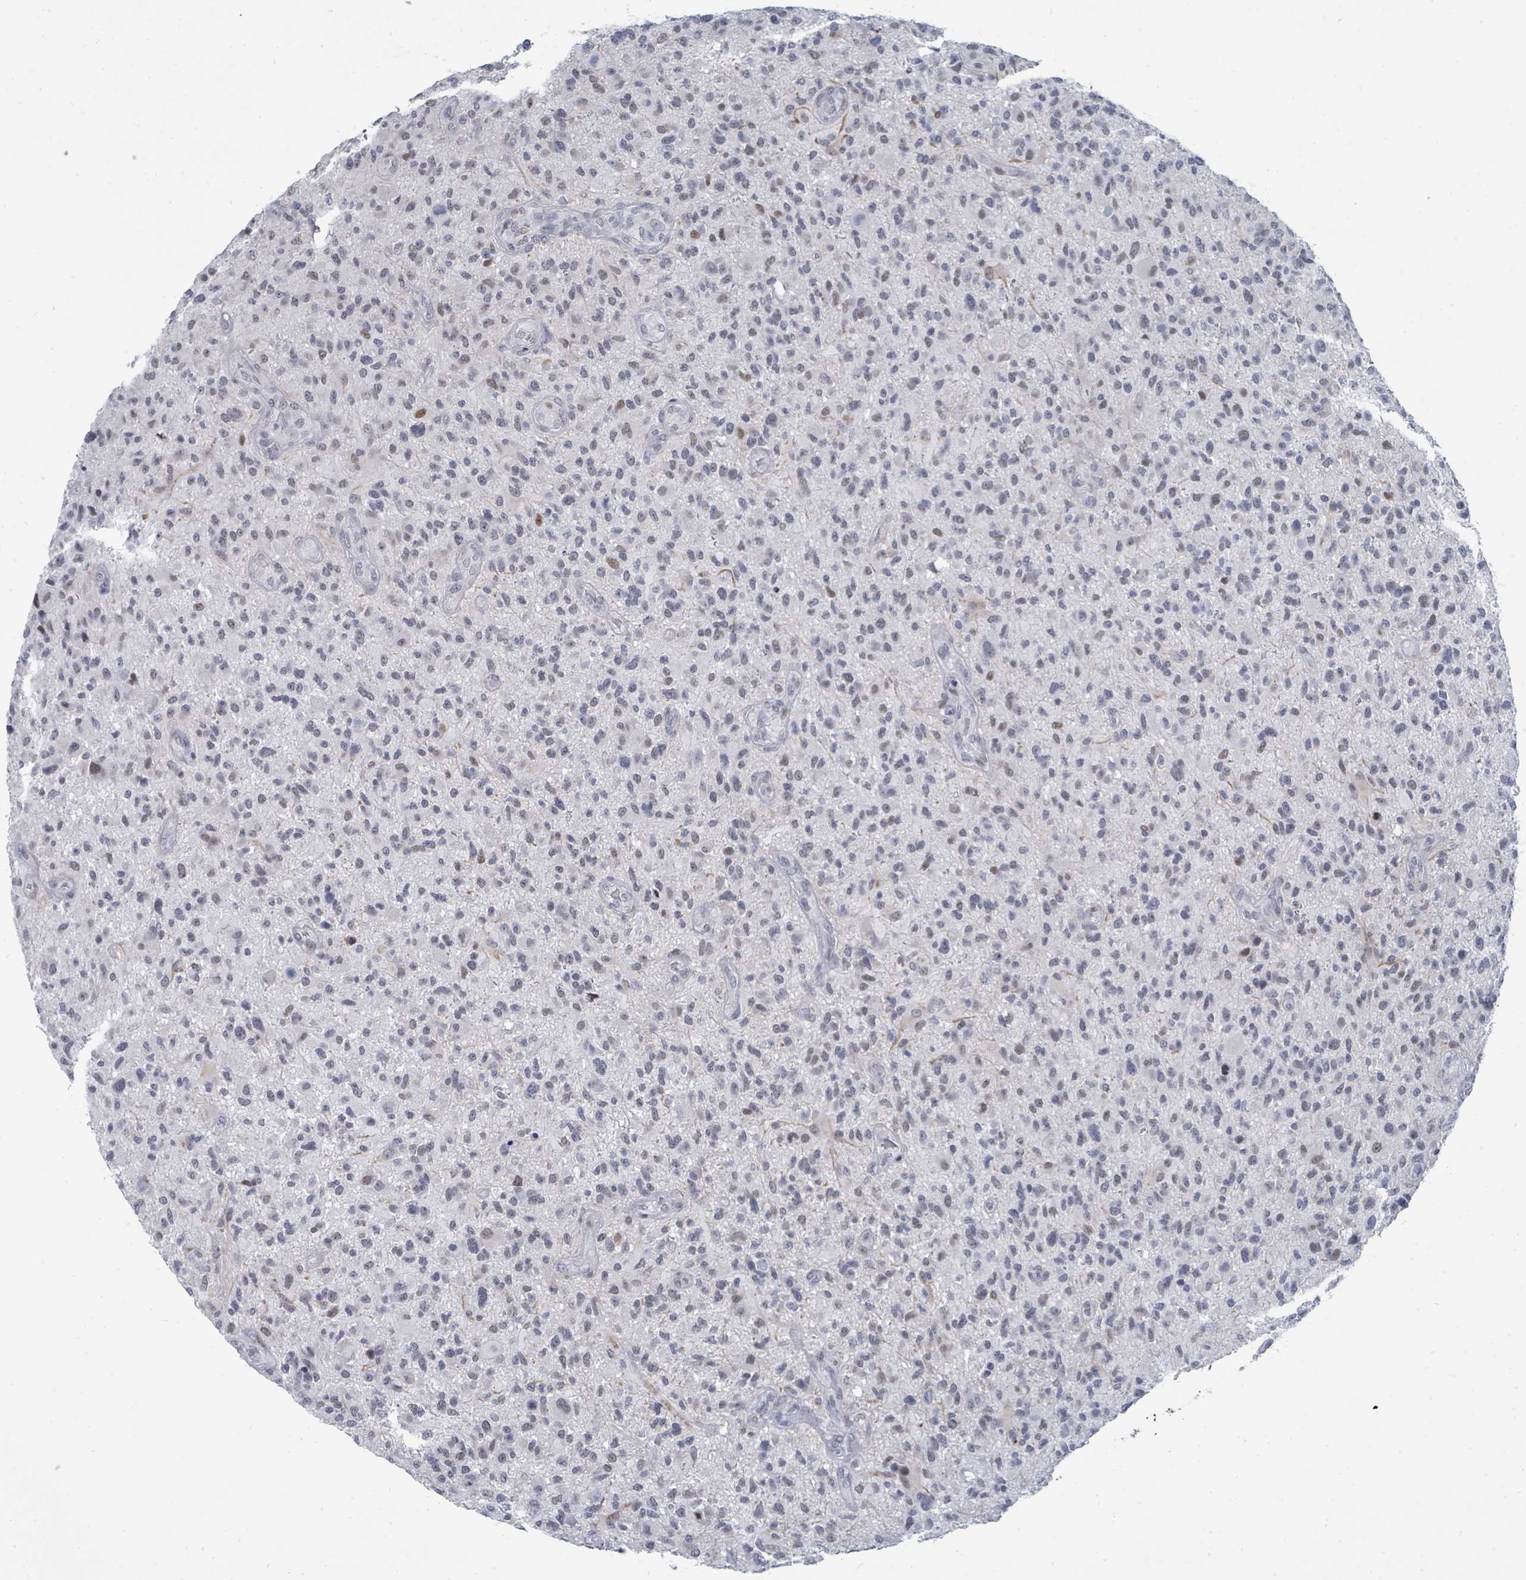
{"staining": {"intensity": "weak", "quantity": "25%-75%", "location": "nuclear"}, "tissue": "glioma", "cell_type": "Tumor cells", "image_type": "cancer", "snomed": [{"axis": "morphology", "description": "Glioma, malignant, High grade"}, {"axis": "topography", "description": "Brain"}], "caption": "A brown stain labels weak nuclear staining of a protein in human high-grade glioma (malignant) tumor cells.", "gene": "CT45A5", "patient": {"sex": "male", "age": 47}}